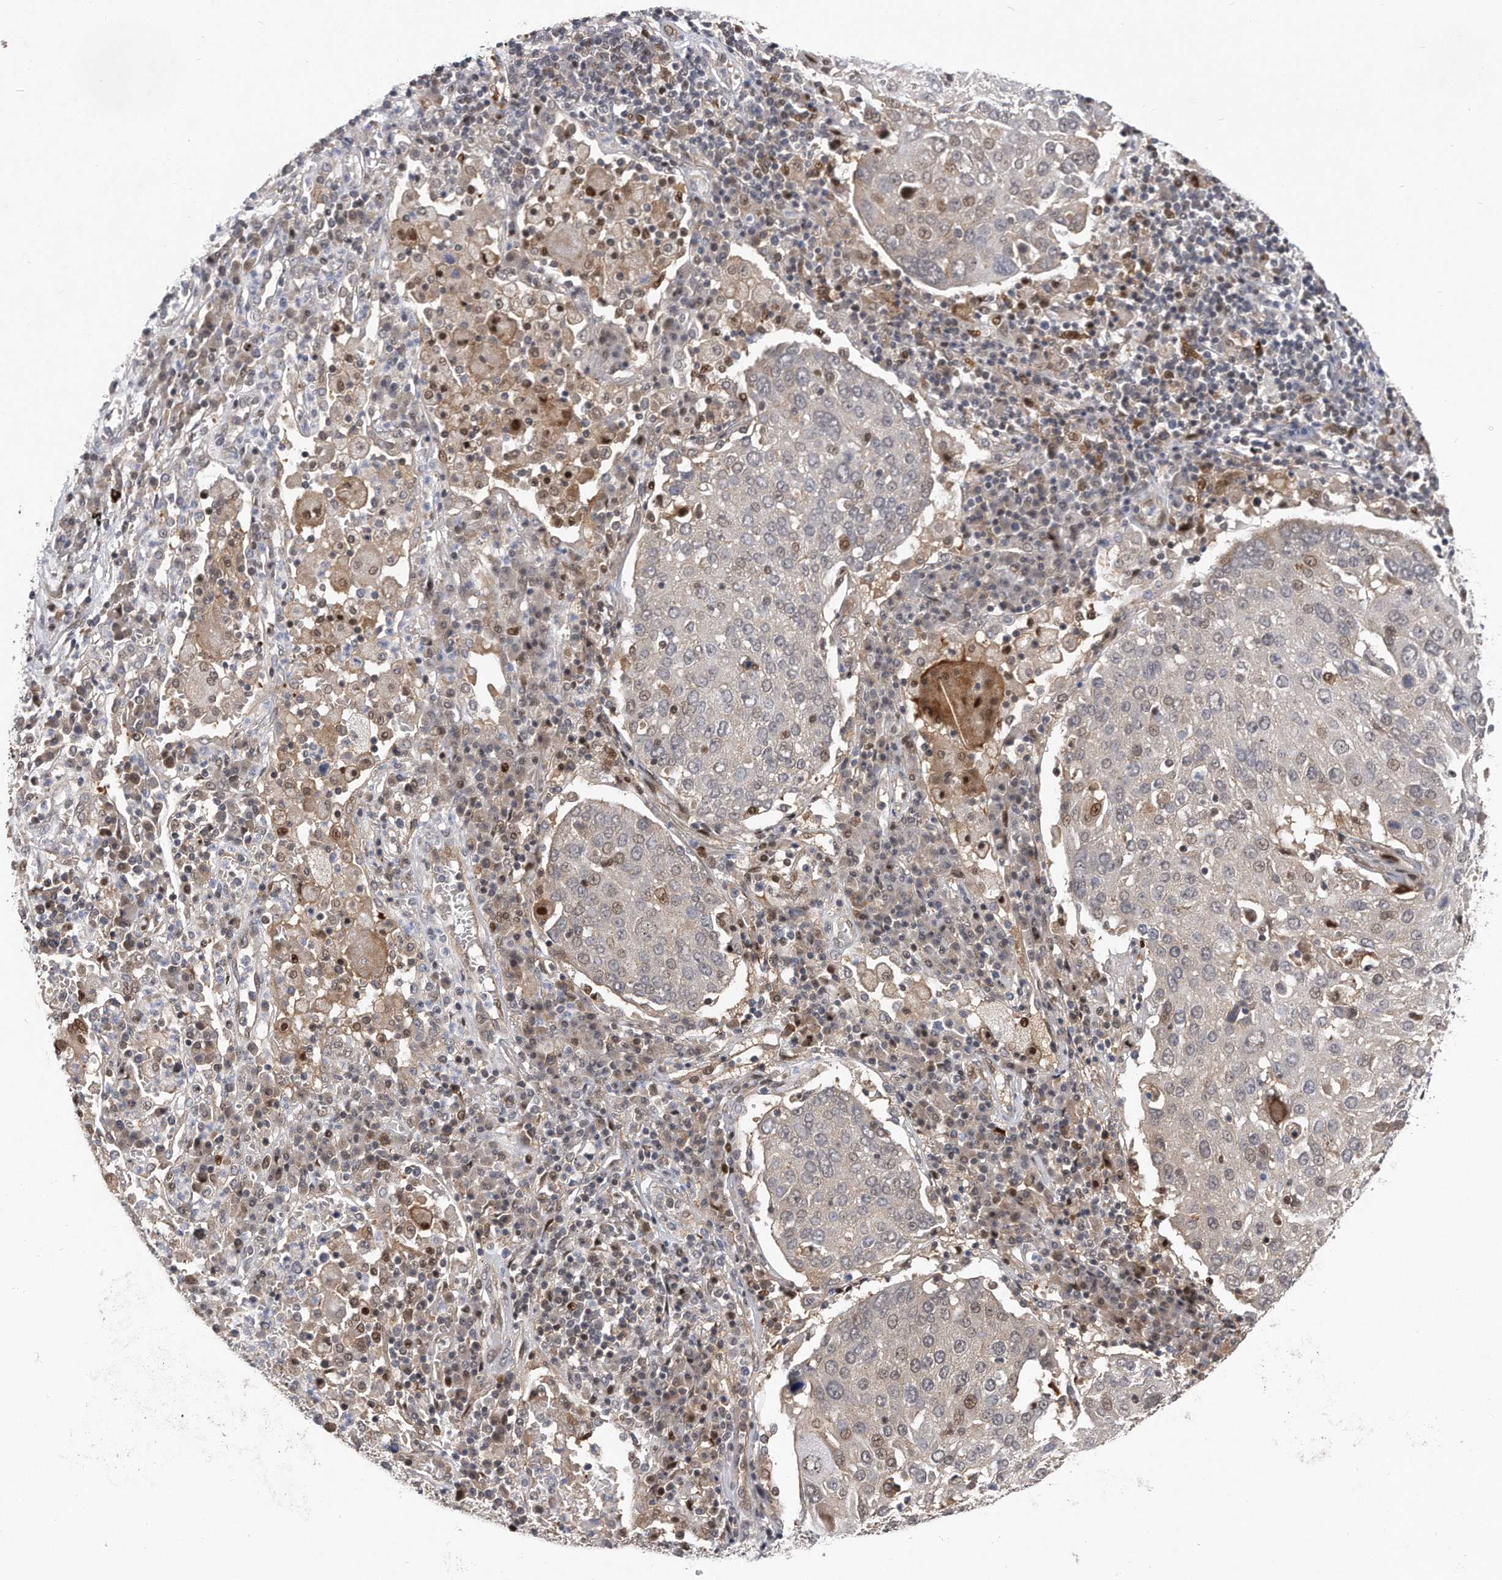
{"staining": {"intensity": "weak", "quantity": "25%-75%", "location": "cytoplasmic/membranous,nuclear"}, "tissue": "lung cancer", "cell_type": "Tumor cells", "image_type": "cancer", "snomed": [{"axis": "morphology", "description": "Squamous cell carcinoma, NOS"}, {"axis": "topography", "description": "Lung"}], "caption": "About 25%-75% of tumor cells in lung cancer (squamous cell carcinoma) reveal weak cytoplasmic/membranous and nuclear protein expression as visualized by brown immunohistochemical staining.", "gene": "RWDD2A", "patient": {"sex": "male", "age": 65}}